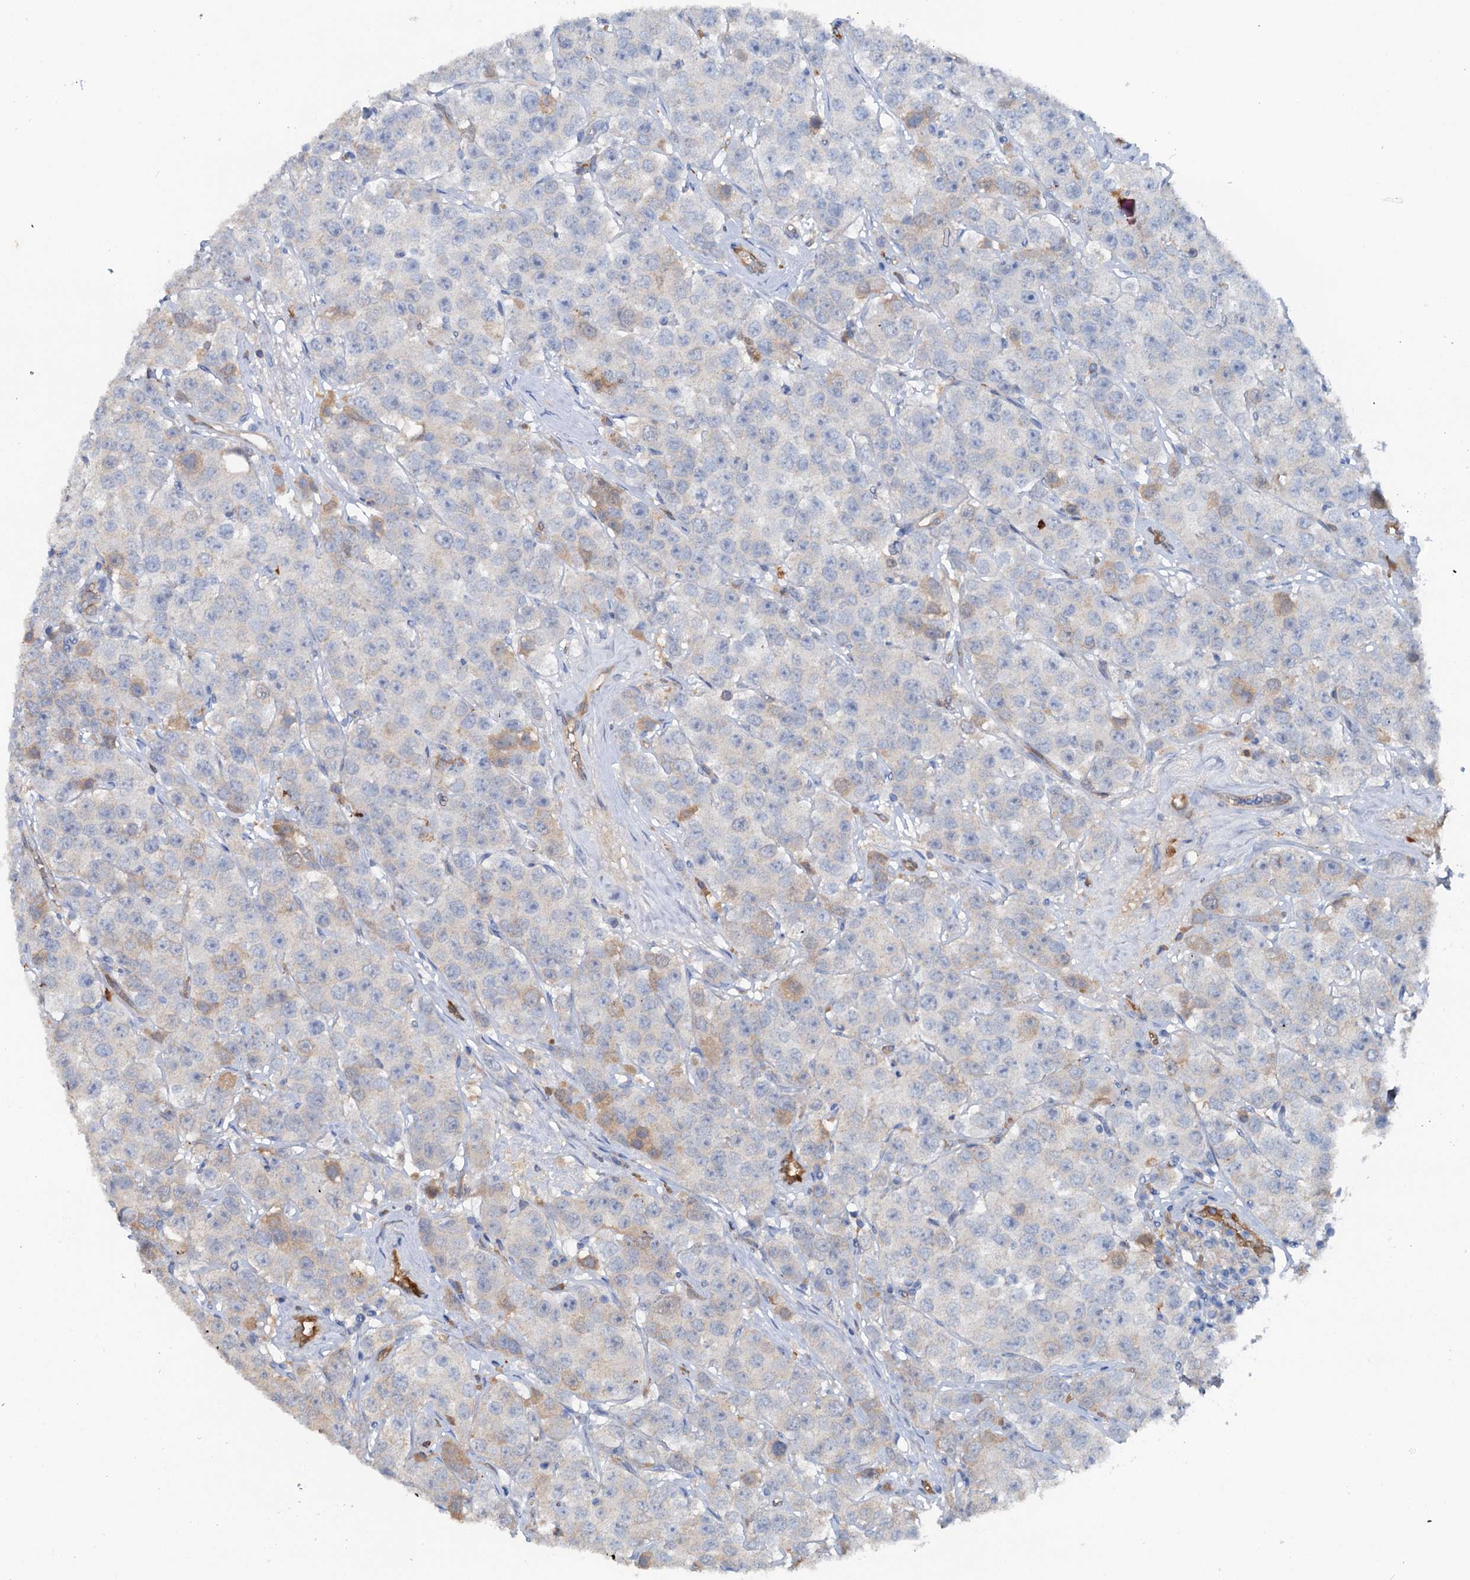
{"staining": {"intensity": "weak", "quantity": "<25%", "location": "cytoplasmic/membranous"}, "tissue": "testis cancer", "cell_type": "Tumor cells", "image_type": "cancer", "snomed": [{"axis": "morphology", "description": "Seminoma, NOS"}, {"axis": "topography", "description": "Testis"}], "caption": "Immunohistochemistry of human seminoma (testis) demonstrates no positivity in tumor cells.", "gene": "IL17RD", "patient": {"sex": "male", "age": 28}}